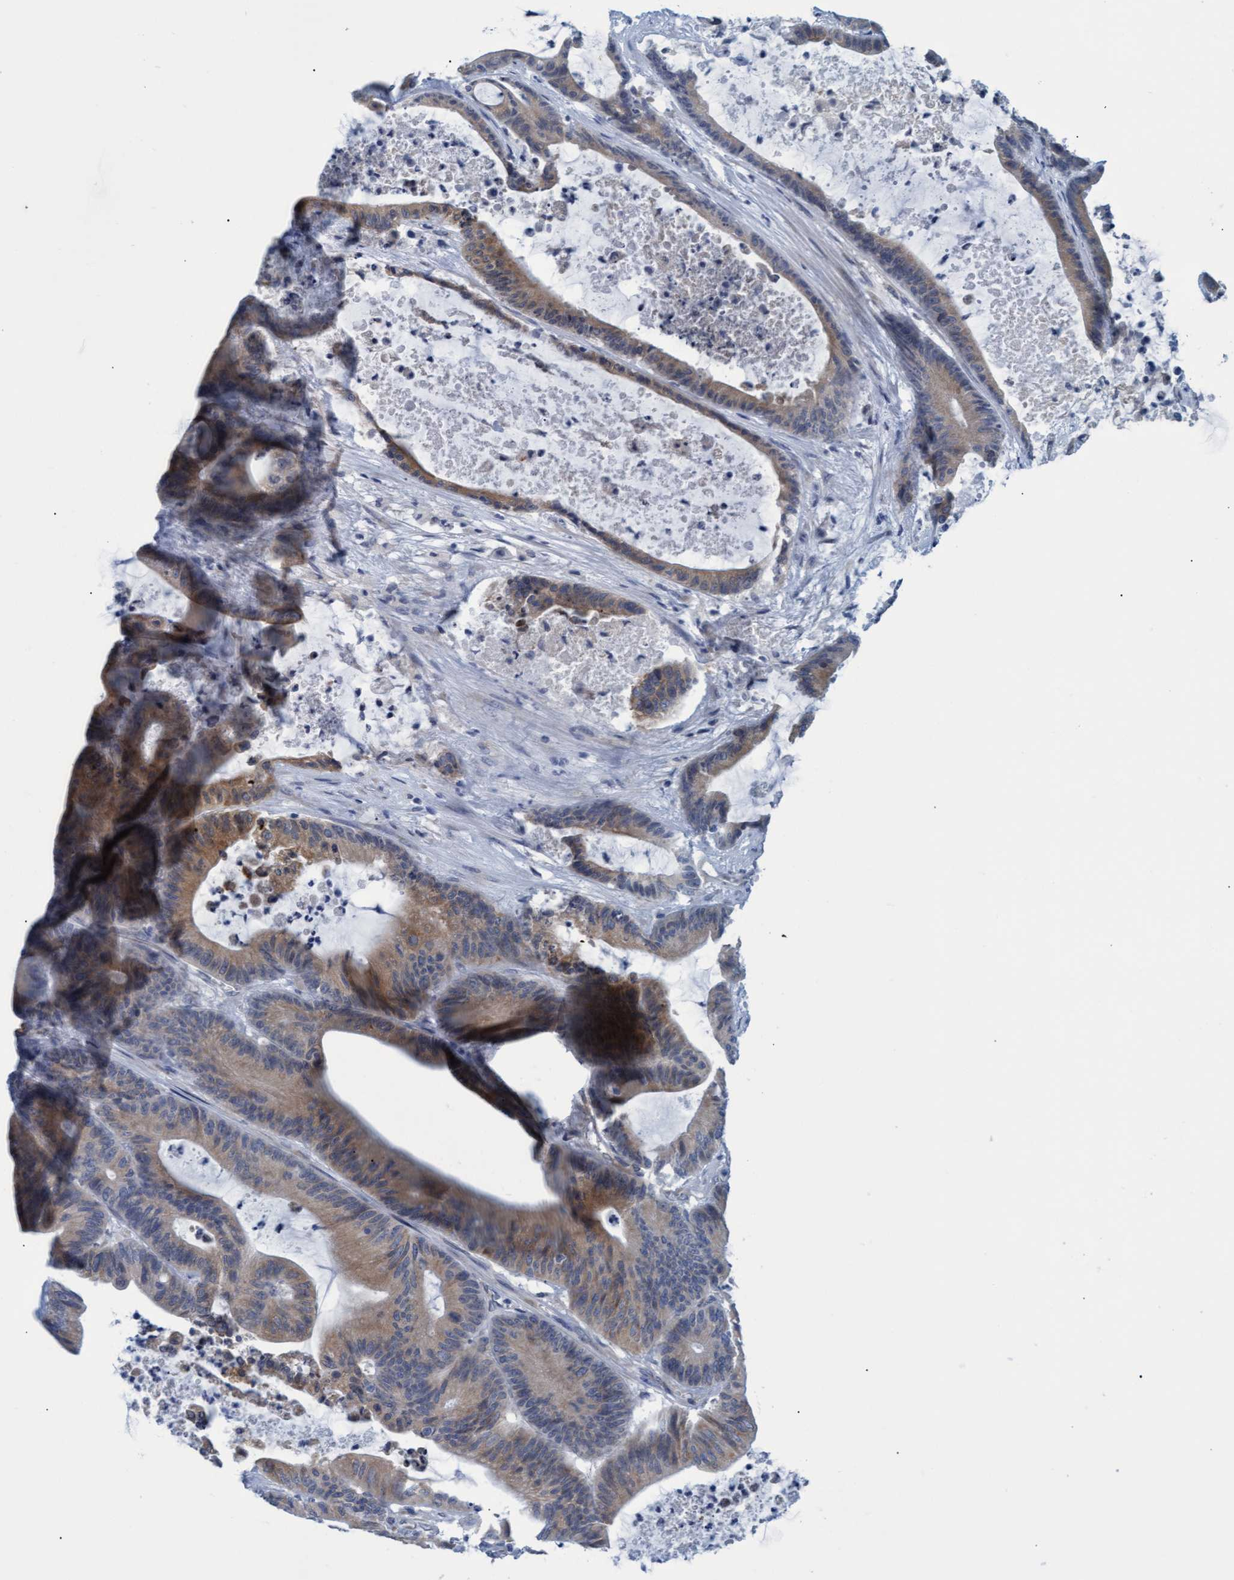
{"staining": {"intensity": "moderate", "quantity": ">75%", "location": "cytoplasmic/membranous"}, "tissue": "colorectal cancer", "cell_type": "Tumor cells", "image_type": "cancer", "snomed": [{"axis": "morphology", "description": "Adenocarcinoma, NOS"}, {"axis": "topography", "description": "Colon"}], "caption": "Brown immunohistochemical staining in human colorectal cancer reveals moderate cytoplasmic/membranous positivity in about >75% of tumor cells. Using DAB (brown) and hematoxylin (blue) stains, captured at high magnification using brightfield microscopy.", "gene": "SSTR3", "patient": {"sex": "female", "age": 84}}